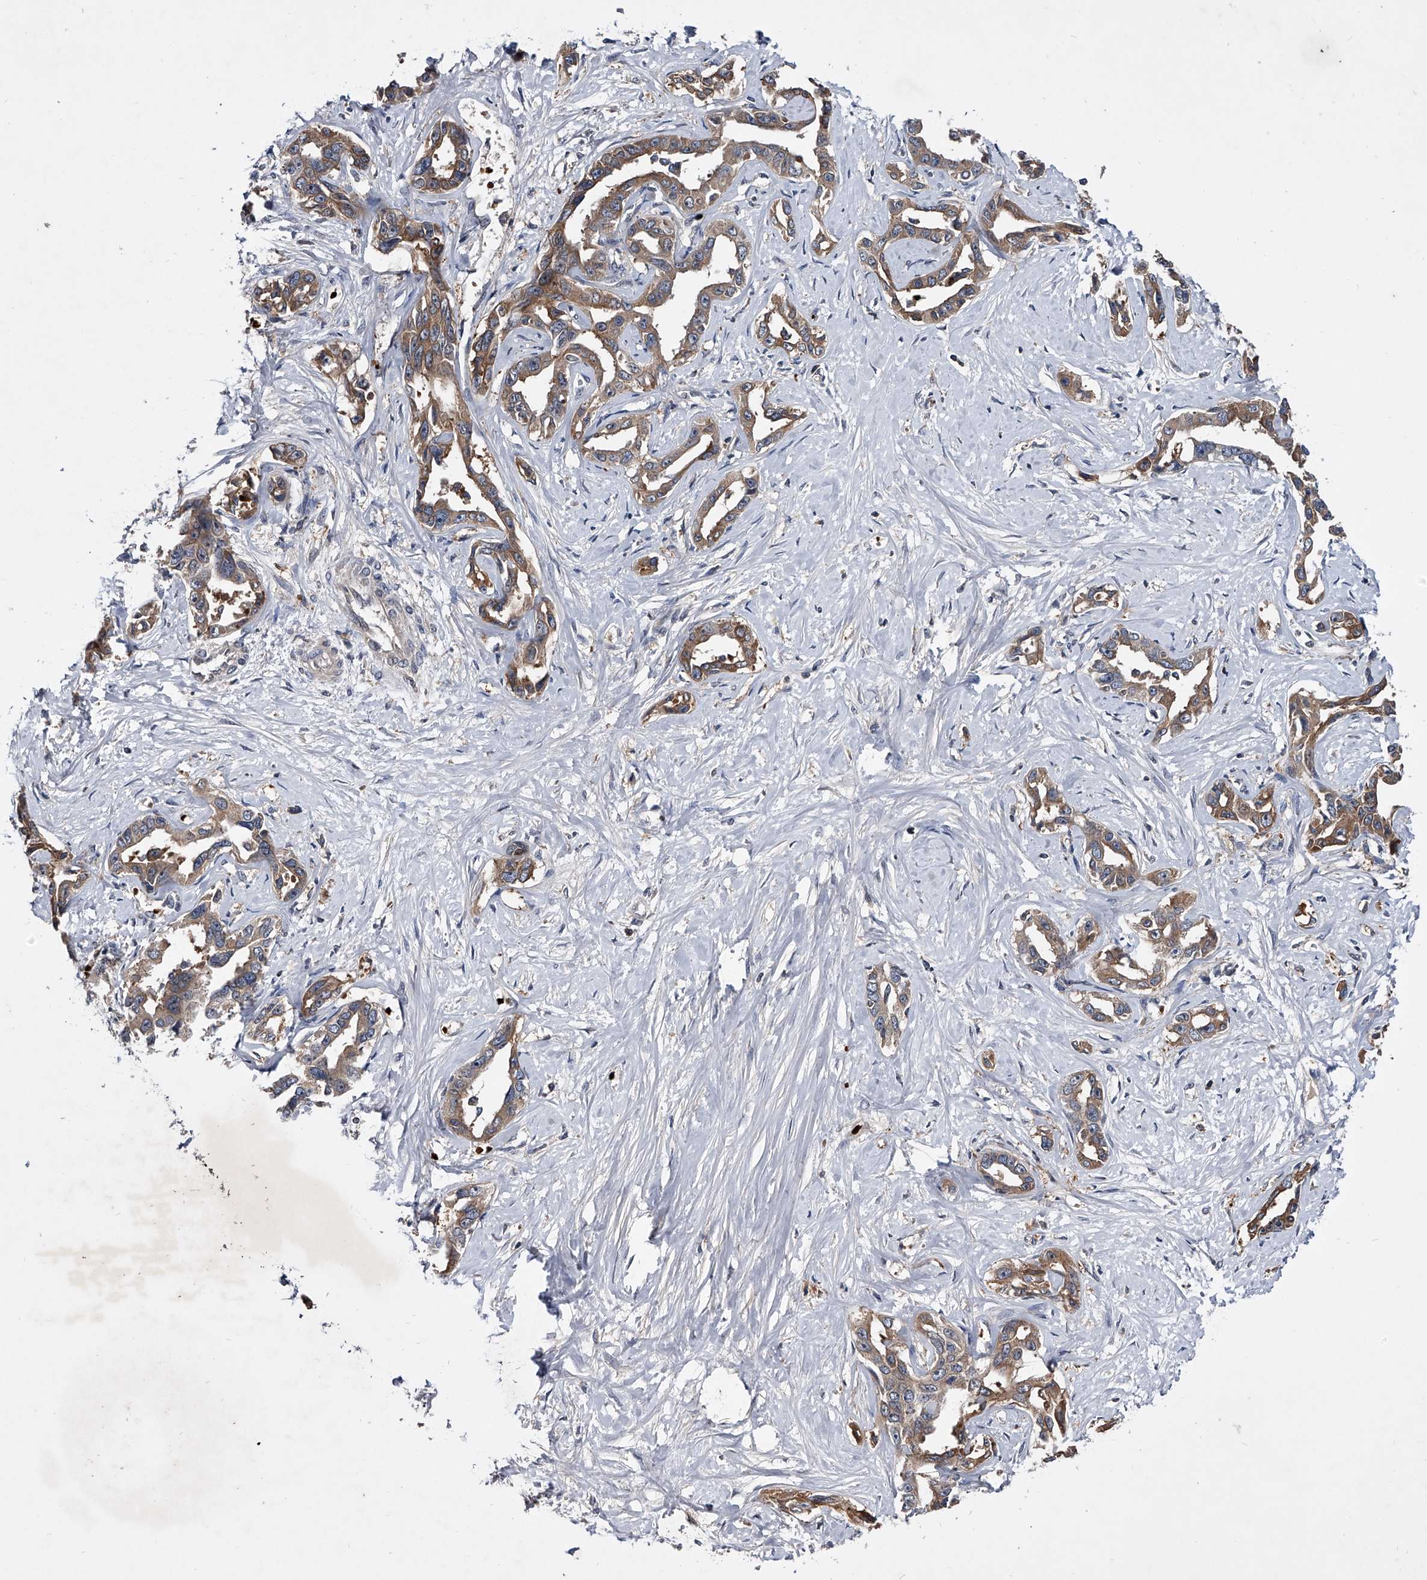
{"staining": {"intensity": "weak", "quantity": ">75%", "location": "cytoplasmic/membranous"}, "tissue": "liver cancer", "cell_type": "Tumor cells", "image_type": "cancer", "snomed": [{"axis": "morphology", "description": "Cholangiocarcinoma"}, {"axis": "topography", "description": "Liver"}], "caption": "IHC photomicrograph of liver cancer (cholangiocarcinoma) stained for a protein (brown), which demonstrates low levels of weak cytoplasmic/membranous staining in approximately >75% of tumor cells.", "gene": "ZNF30", "patient": {"sex": "male", "age": 59}}